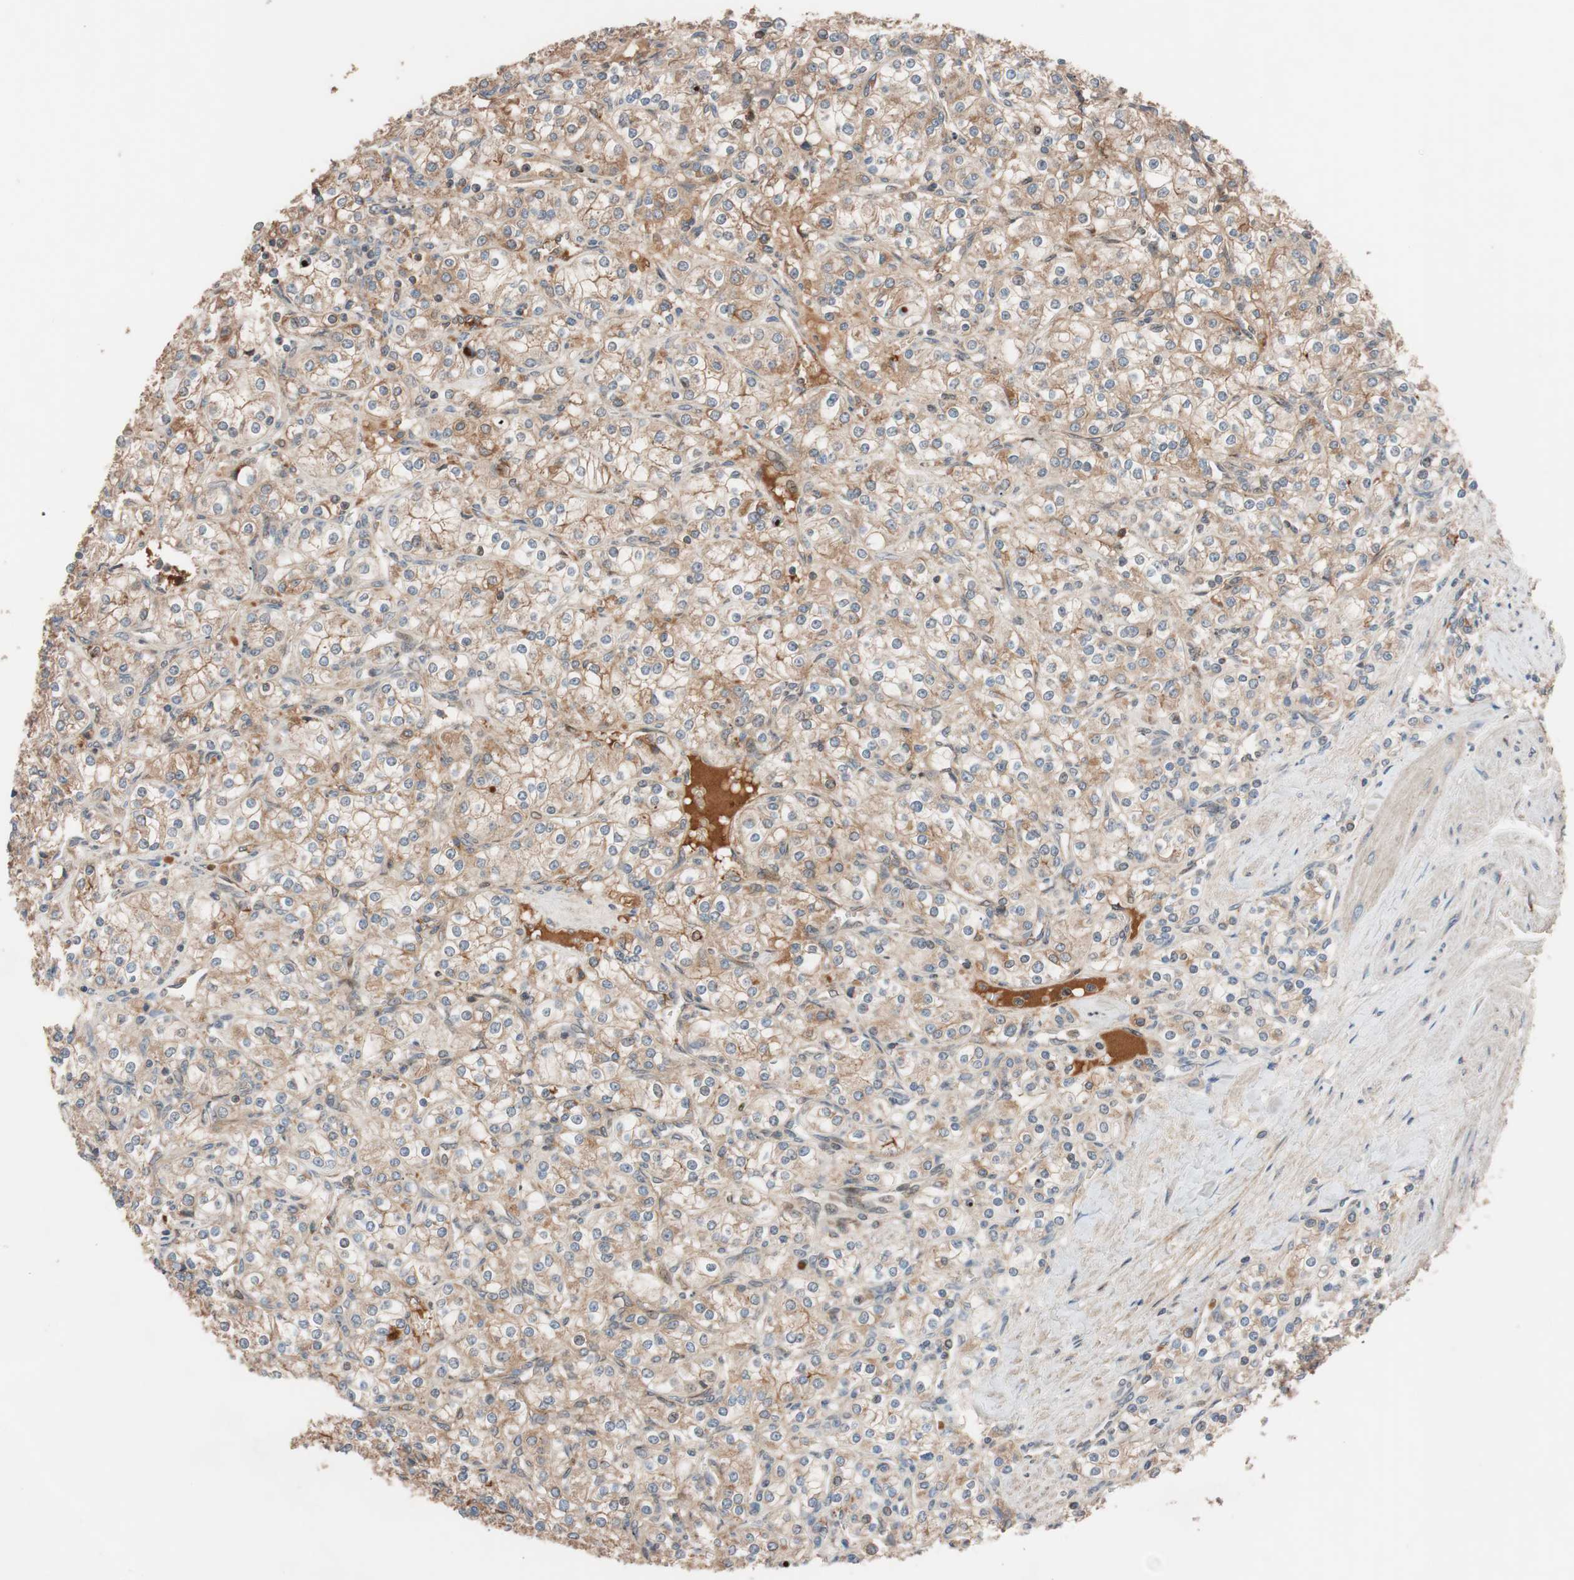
{"staining": {"intensity": "moderate", "quantity": ">75%", "location": "cytoplasmic/membranous"}, "tissue": "renal cancer", "cell_type": "Tumor cells", "image_type": "cancer", "snomed": [{"axis": "morphology", "description": "Adenocarcinoma, NOS"}, {"axis": "topography", "description": "Kidney"}], "caption": "Moderate cytoplasmic/membranous staining for a protein is appreciated in approximately >75% of tumor cells of renal cancer (adenocarcinoma) using immunohistochemistry.", "gene": "SDC4", "patient": {"sex": "male", "age": 77}}